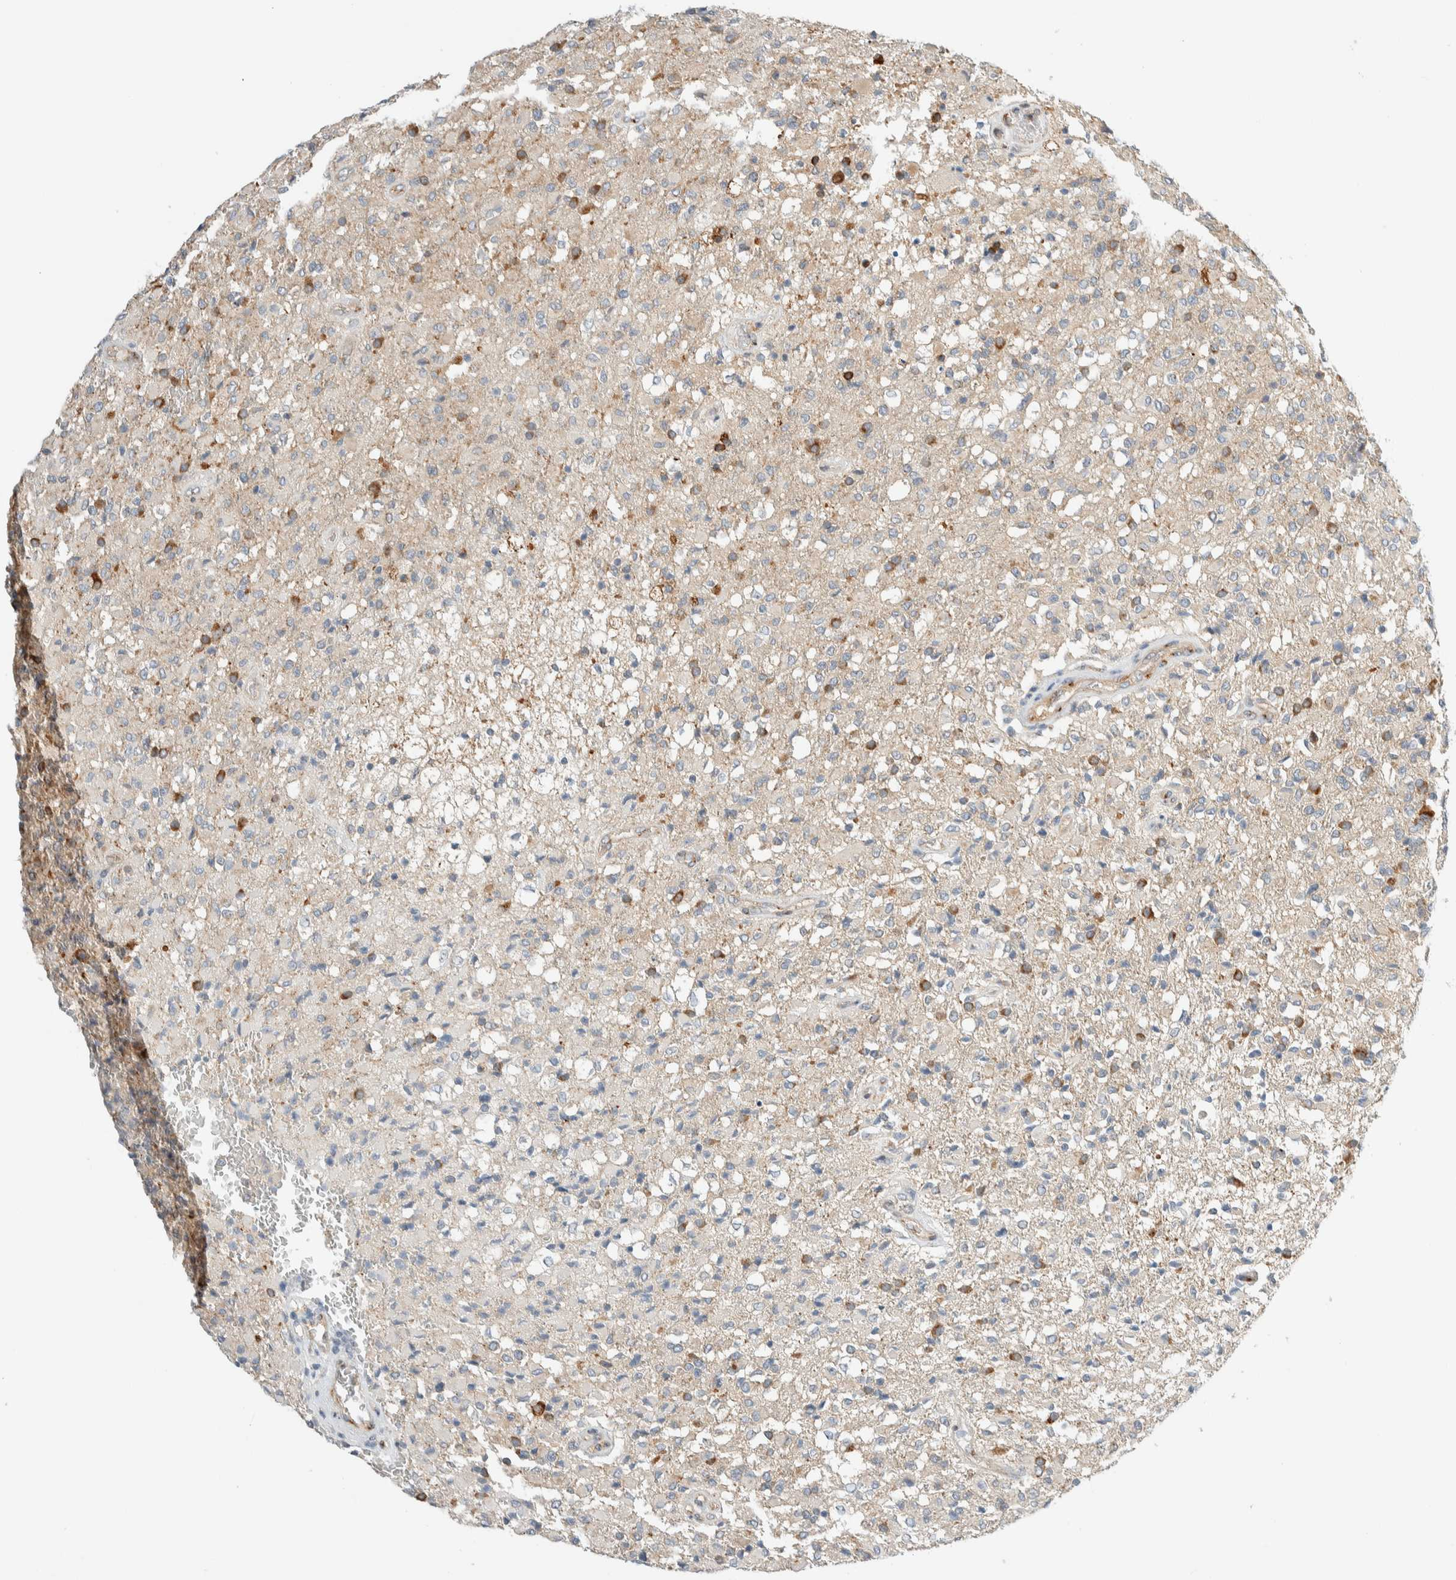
{"staining": {"intensity": "moderate", "quantity": "25%-75%", "location": "cytoplasmic/membranous"}, "tissue": "glioma", "cell_type": "Tumor cells", "image_type": "cancer", "snomed": [{"axis": "morphology", "description": "Glioma, malignant, High grade"}, {"axis": "topography", "description": "Brain"}], "caption": "Immunohistochemistry micrograph of human glioma stained for a protein (brown), which reveals medium levels of moderate cytoplasmic/membranous staining in about 25%-75% of tumor cells.", "gene": "TMEM184B", "patient": {"sex": "male", "age": 71}}